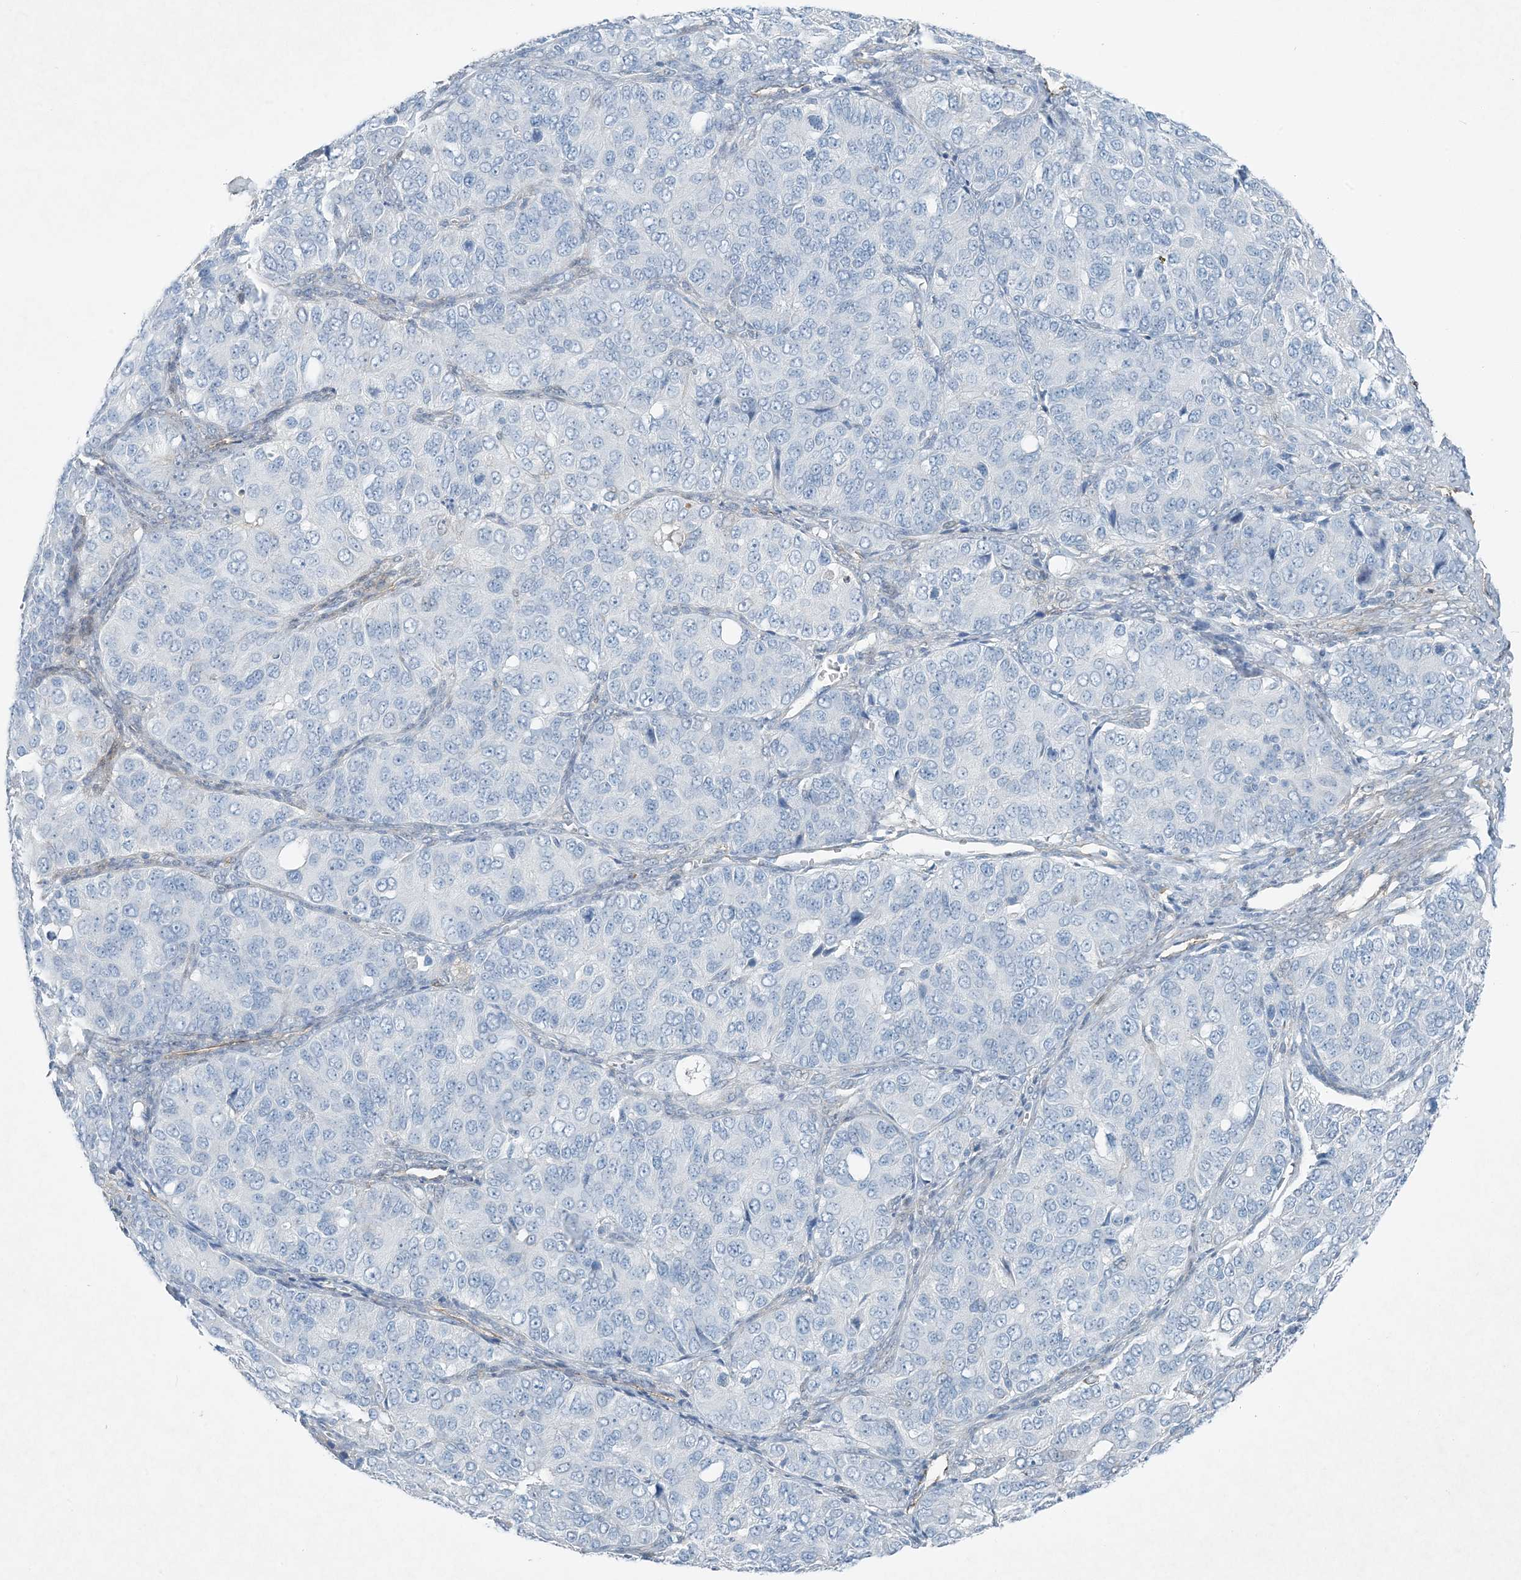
{"staining": {"intensity": "negative", "quantity": "none", "location": "none"}, "tissue": "ovarian cancer", "cell_type": "Tumor cells", "image_type": "cancer", "snomed": [{"axis": "morphology", "description": "Carcinoma, endometroid"}, {"axis": "topography", "description": "Ovary"}], "caption": "Histopathology image shows no protein positivity in tumor cells of ovarian endometroid carcinoma tissue. (Stains: DAB (3,3'-diaminobenzidine) immunohistochemistry (IHC) with hematoxylin counter stain, Microscopy: brightfield microscopy at high magnification).", "gene": "PGM5", "patient": {"sex": "female", "age": 51}}